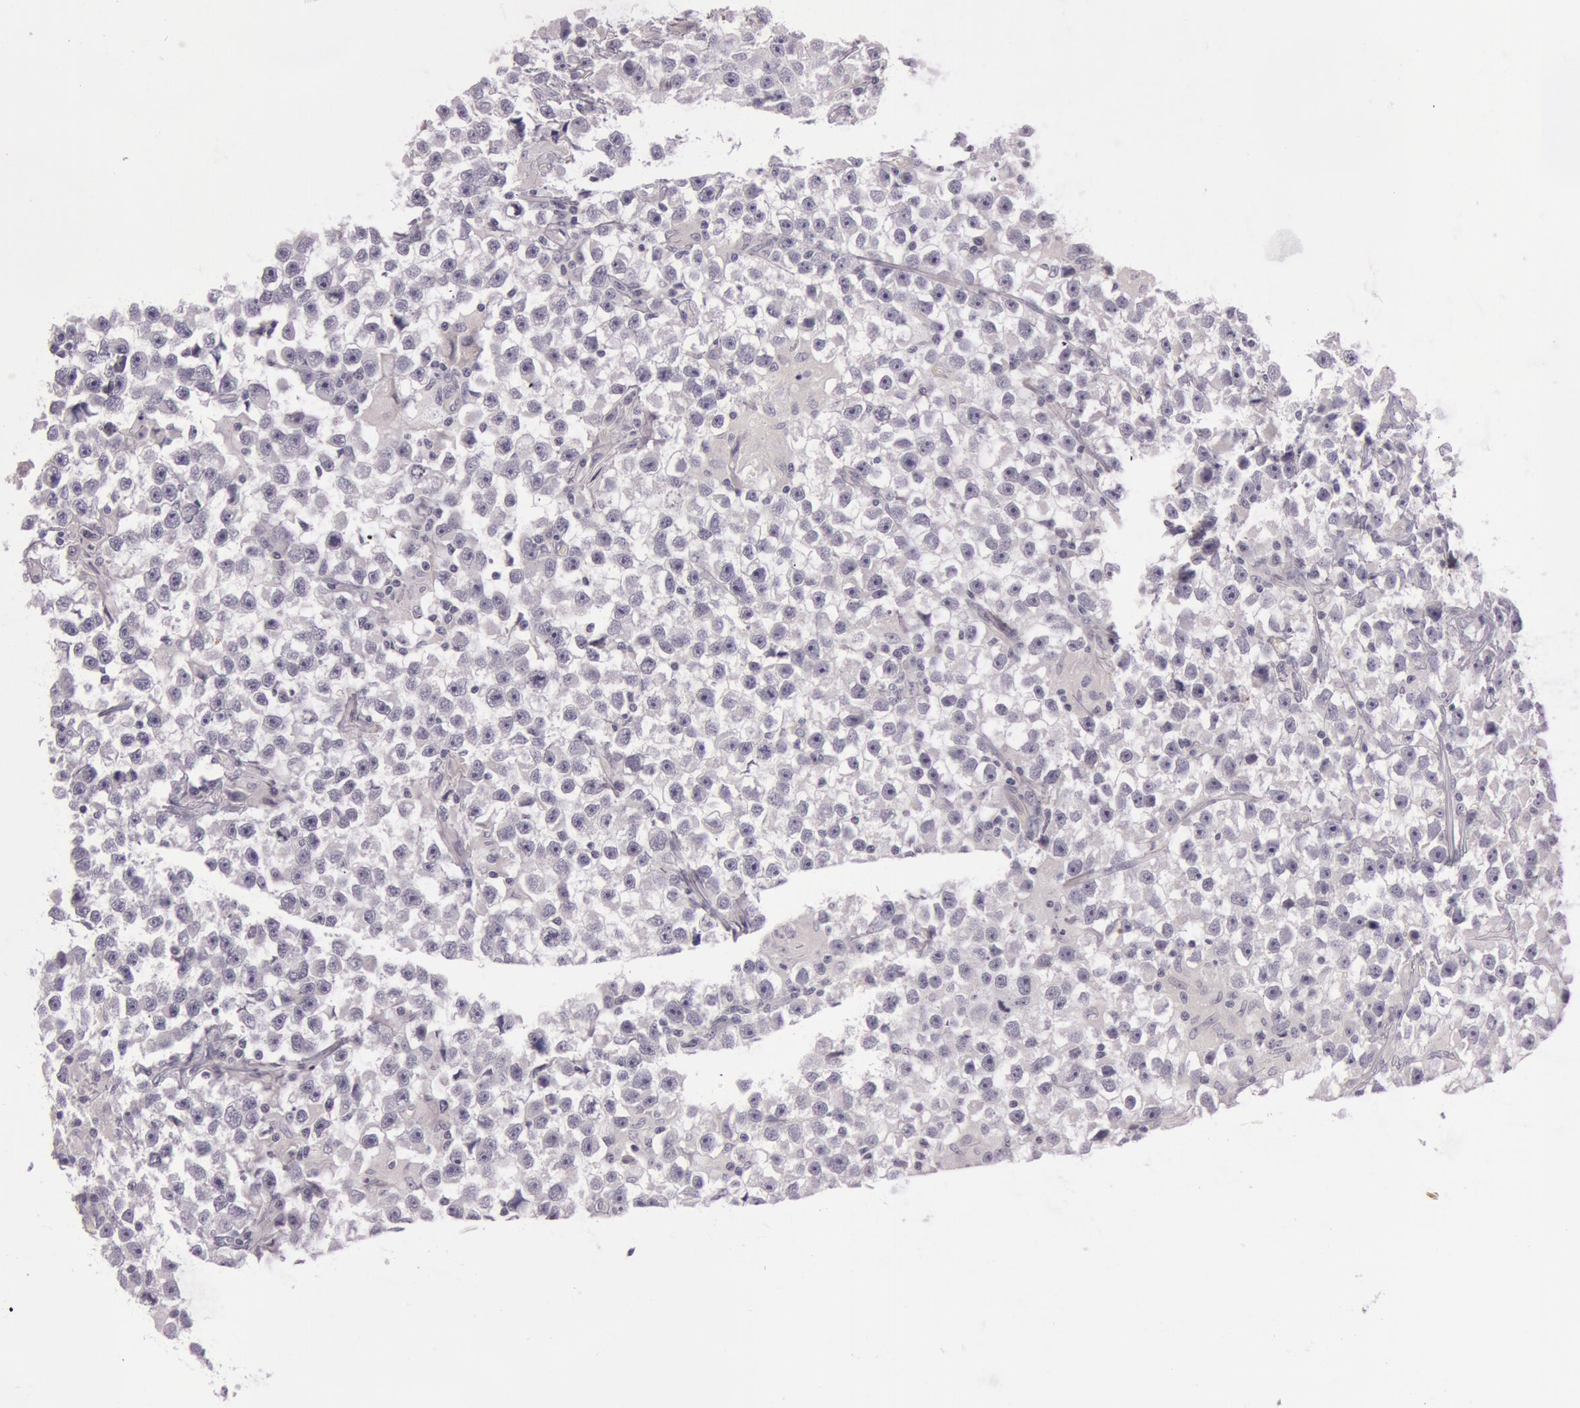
{"staining": {"intensity": "negative", "quantity": "none", "location": "none"}, "tissue": "testis cancer", "cell_type": "Tumor cells", "image_type": "cancer", "snomed": [{"axis": "morphology", "description": "Seminoma, NOS"}, {"axis": "topography", "description": "Testis"}], "caption": "High magnification brightfield microscopy of seminoma (testis) stained with DAB (3,3'-diaminobenzidine) (brown) and counterstained with hematoxylin (blue): tumor cells show no significant positivity.", "gene": "RBMY1F", "patient": {"sex": "male", "age": 33}}